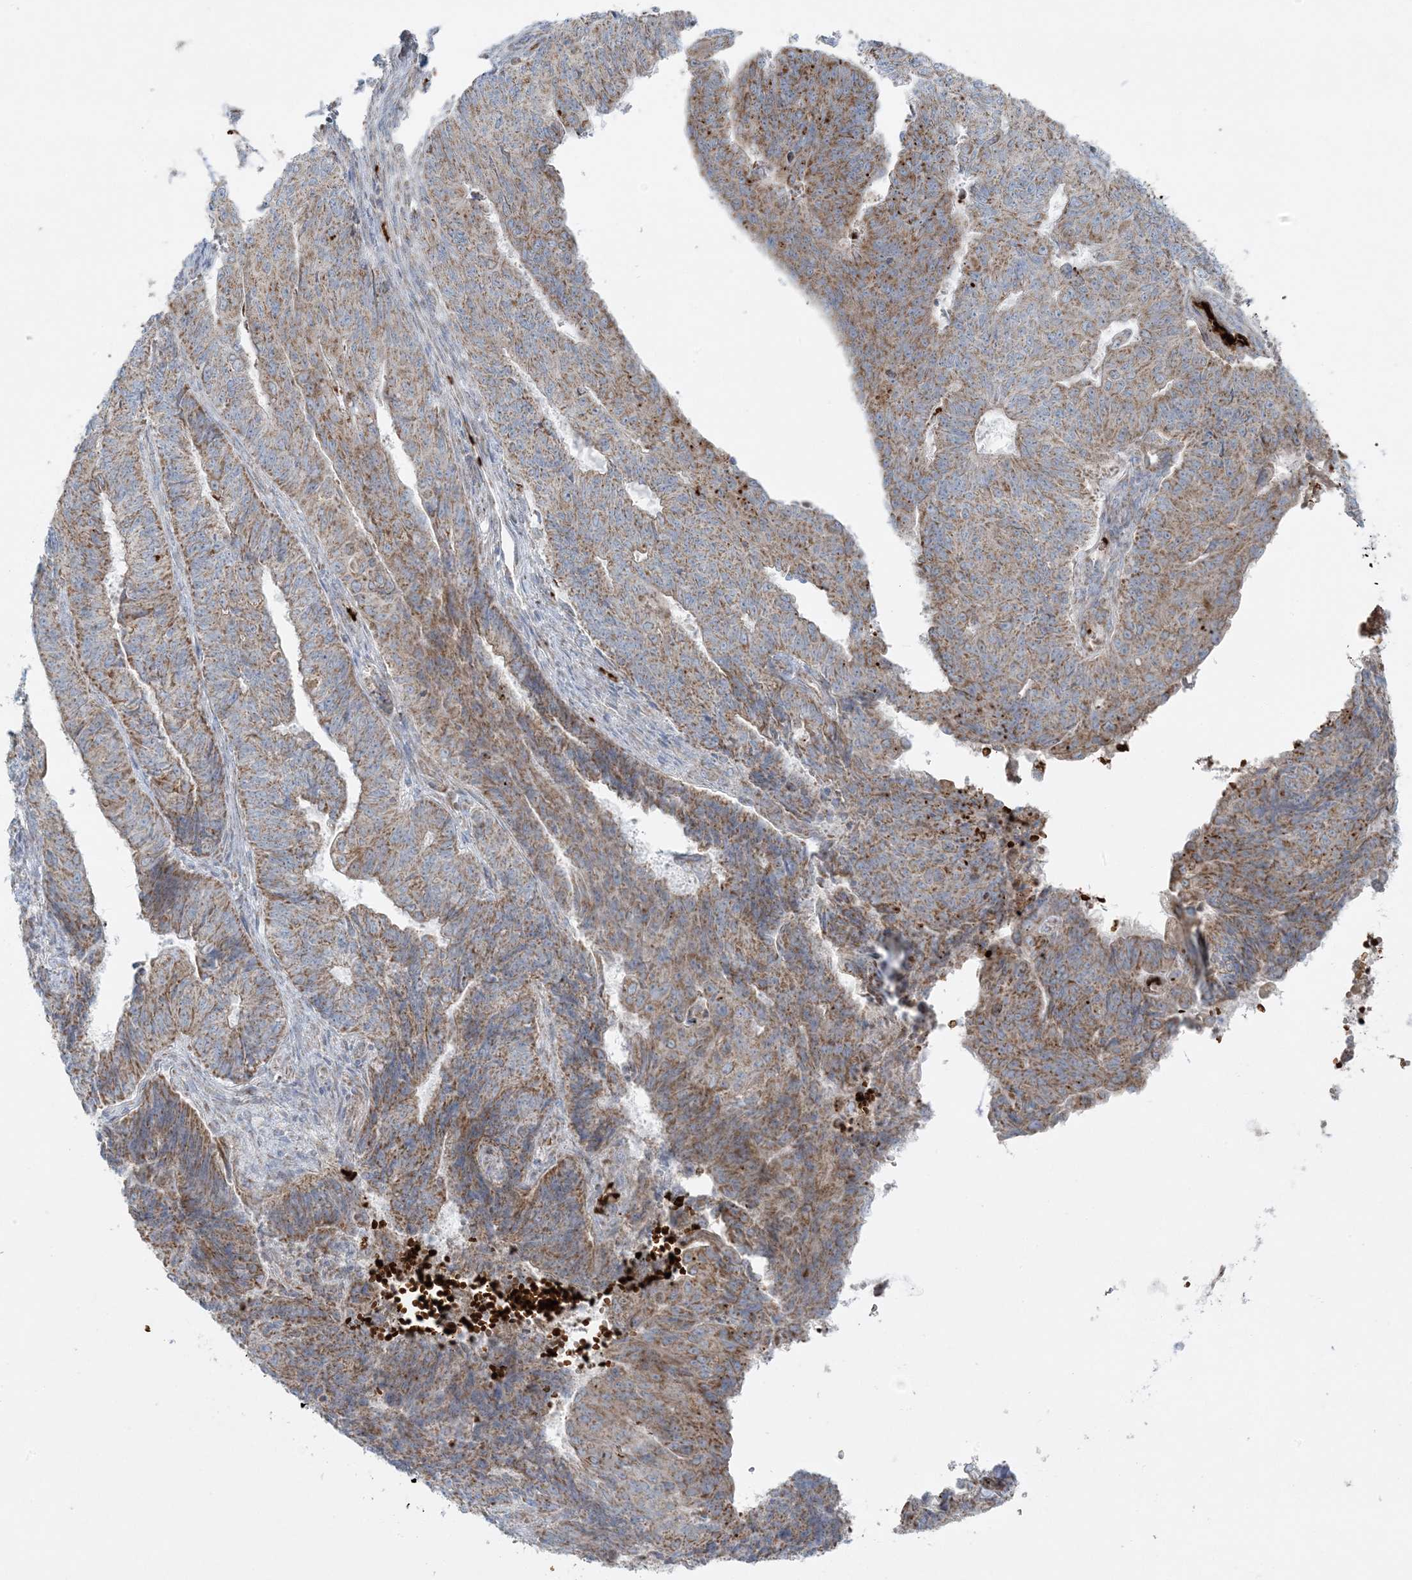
{"staining": {"intensity": "moderate", "quantity": ">75%", "location": "cytoplasmic/membranous"}, "tissue": "endometrial cancer", "cell_type": "Tumor cells", "image_type": "cancer", "snomed": [{"axis": "morphology", "description": "Adenocarcinoma, NOS"}, {"axis": "topography", "description": "Endometrium"}], "caption": "Immunohistochemical staining of adenocarcinoma (endometrial) displays medium levels of moderate cytoplasmic/membranous protein positivity in about >75% of tumor cells. (Brightfield microscopy of DAB IHC at high magnification).", "gene": "PIK3R4", "patient": {"sex": "female", "age": 32}}